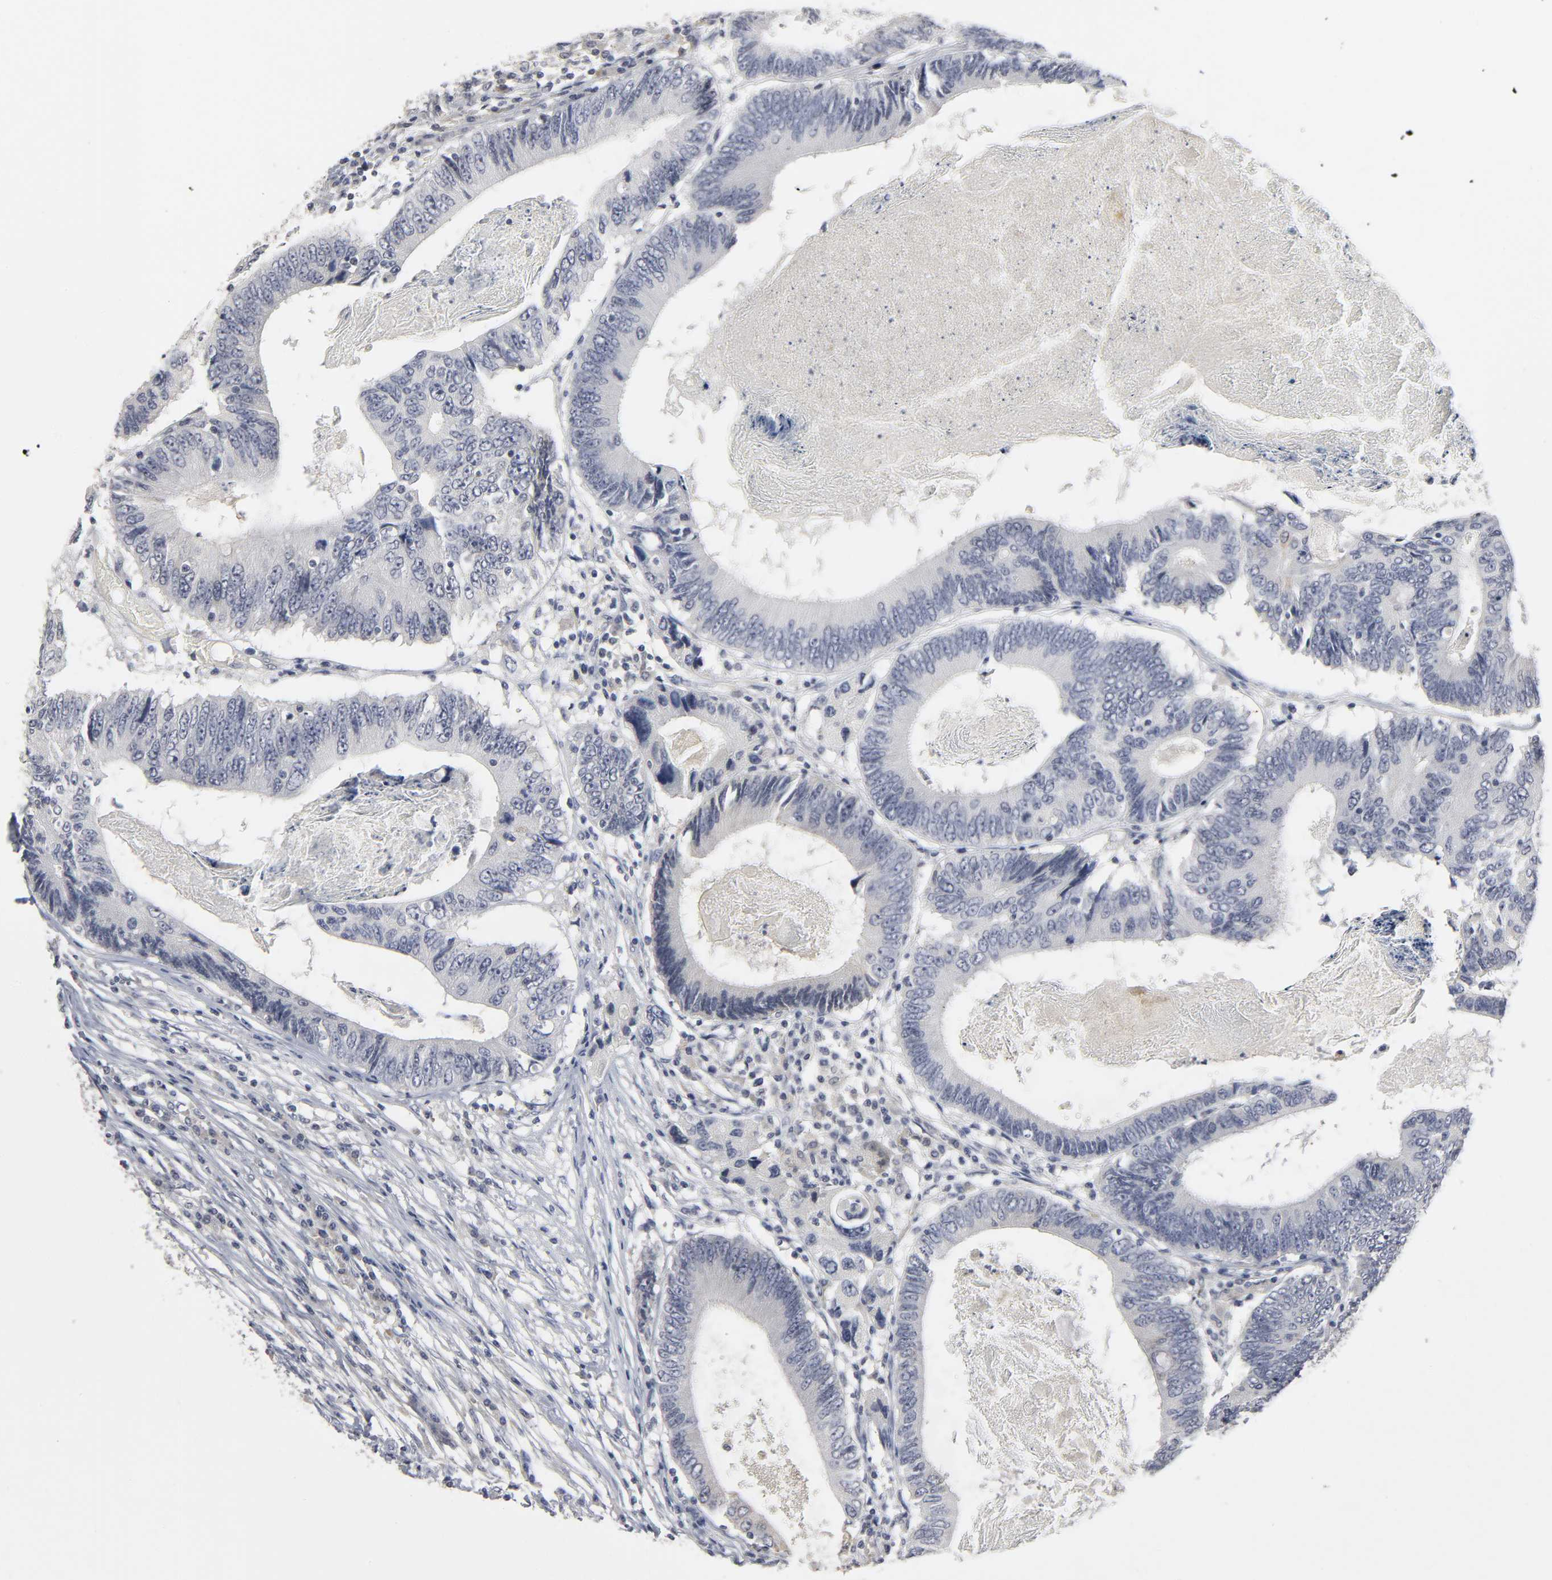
{"staining": {"intensity": "negative", "quantity": "none", "location": "none"}, "tissue": "colorectal cancer", "cell_type": "Tumor cells", "image_type": "cancer", "snomed": [{"axis": "morphology", "description": "Adenocarcinoma, NOS"}, {"axis": "topography", "description": "Colon"}], "caption": "Immunohistochemistry (IHC) image of neoplastic tissue: adenocarcinoma (colorectal) stained with DAB (3,3'-diaminobenzidine) reveals no significant protein expression in tumor cells. Nuclei are stained in blue.", "gene": "TCAP", "patient": {"sex": "female", "age": 78}}